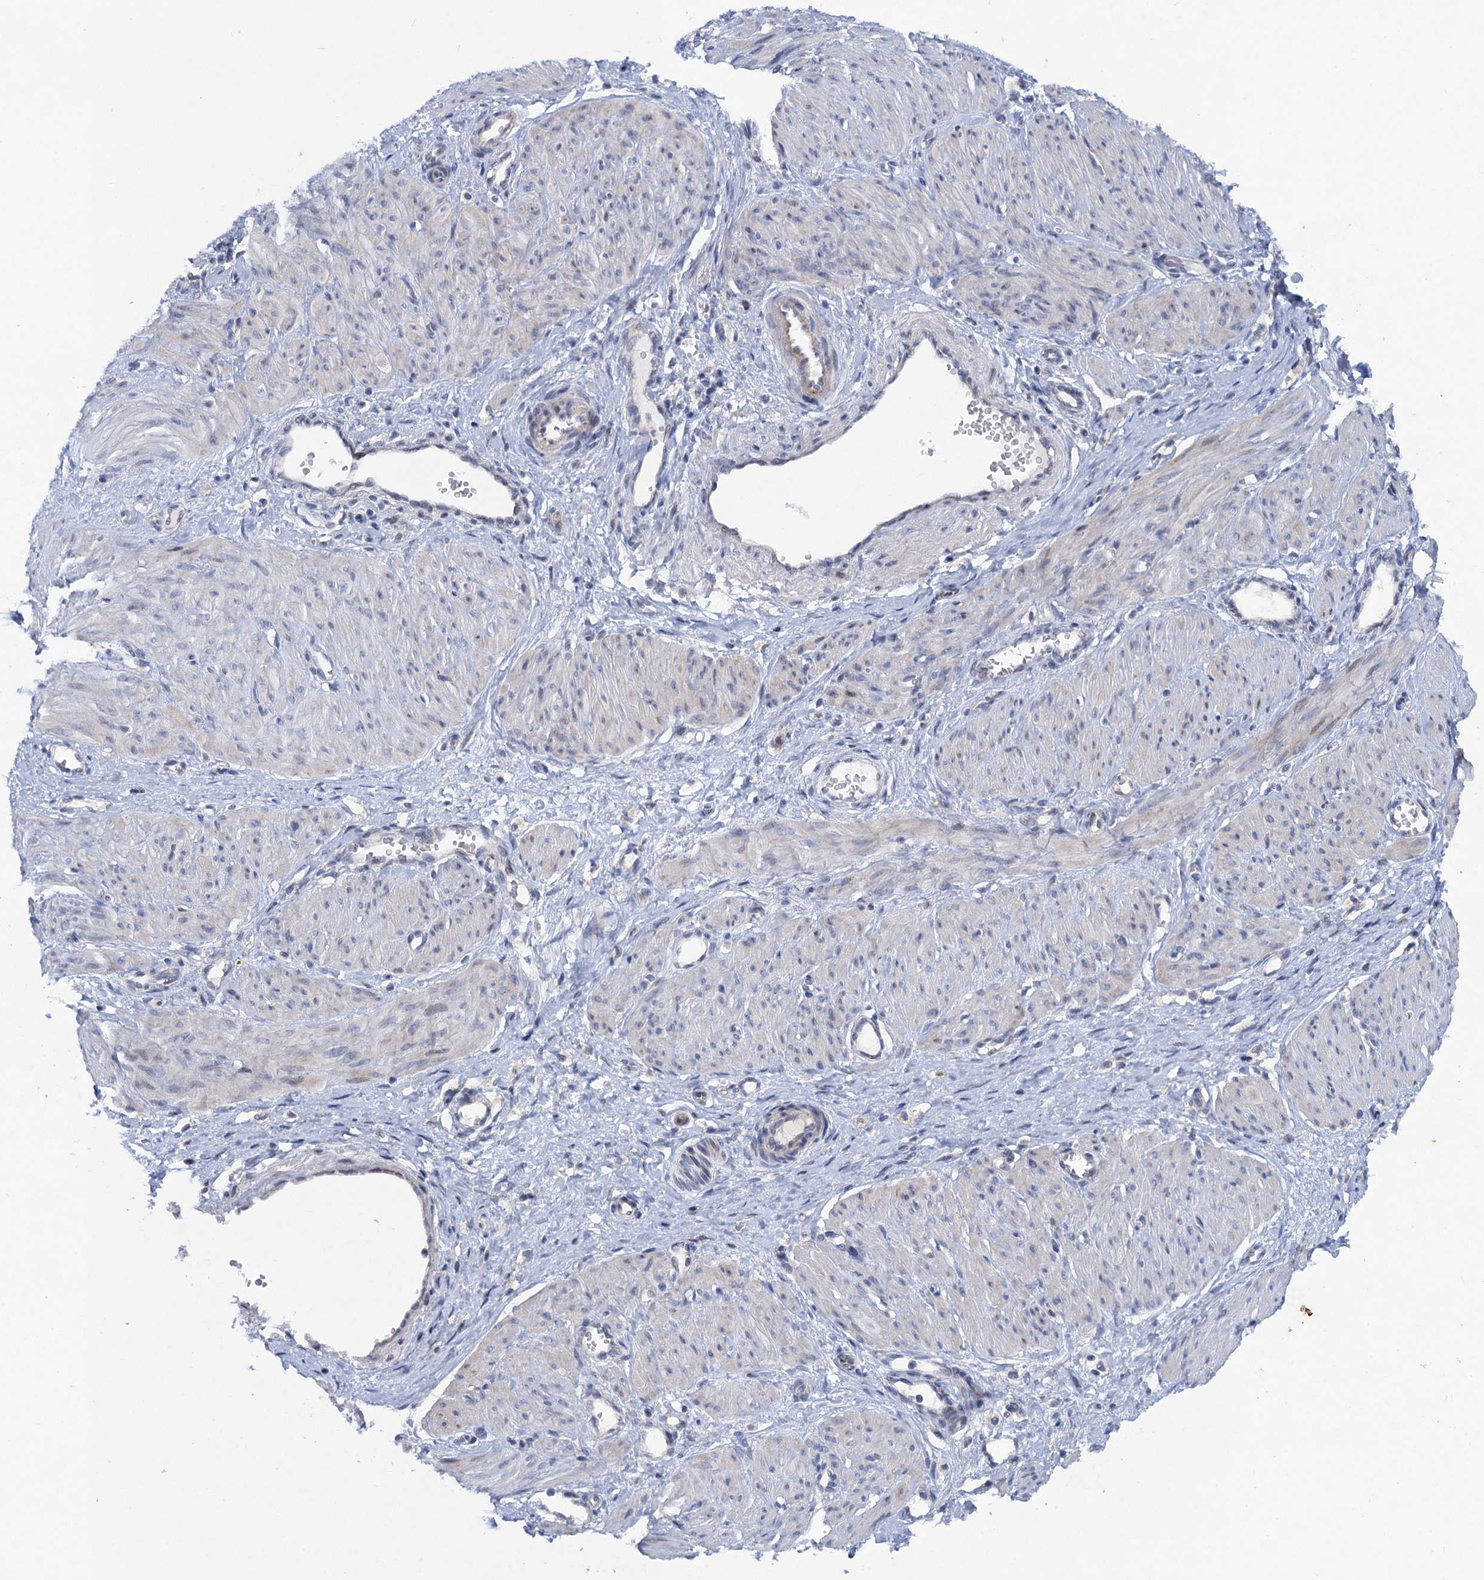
{"staining": {"intensity": "negative", "quantity": "none", "location": "none"}, "tissue": "smooth muscle", "cell_type": "Smooth muscle cells", "image_type": "normal", "snomed": [{"axis": "morphology", "description": "Normal tissue, NOS"}, {"axis": "topography", "description": "Endometrium"}], "caption": "This is an IHC photomicrograph of normal human smooth muscle. There is no staining in smooth muscle cells.", "gene": "QPCTL", "patient": {"sex": "female", "age": 33}}